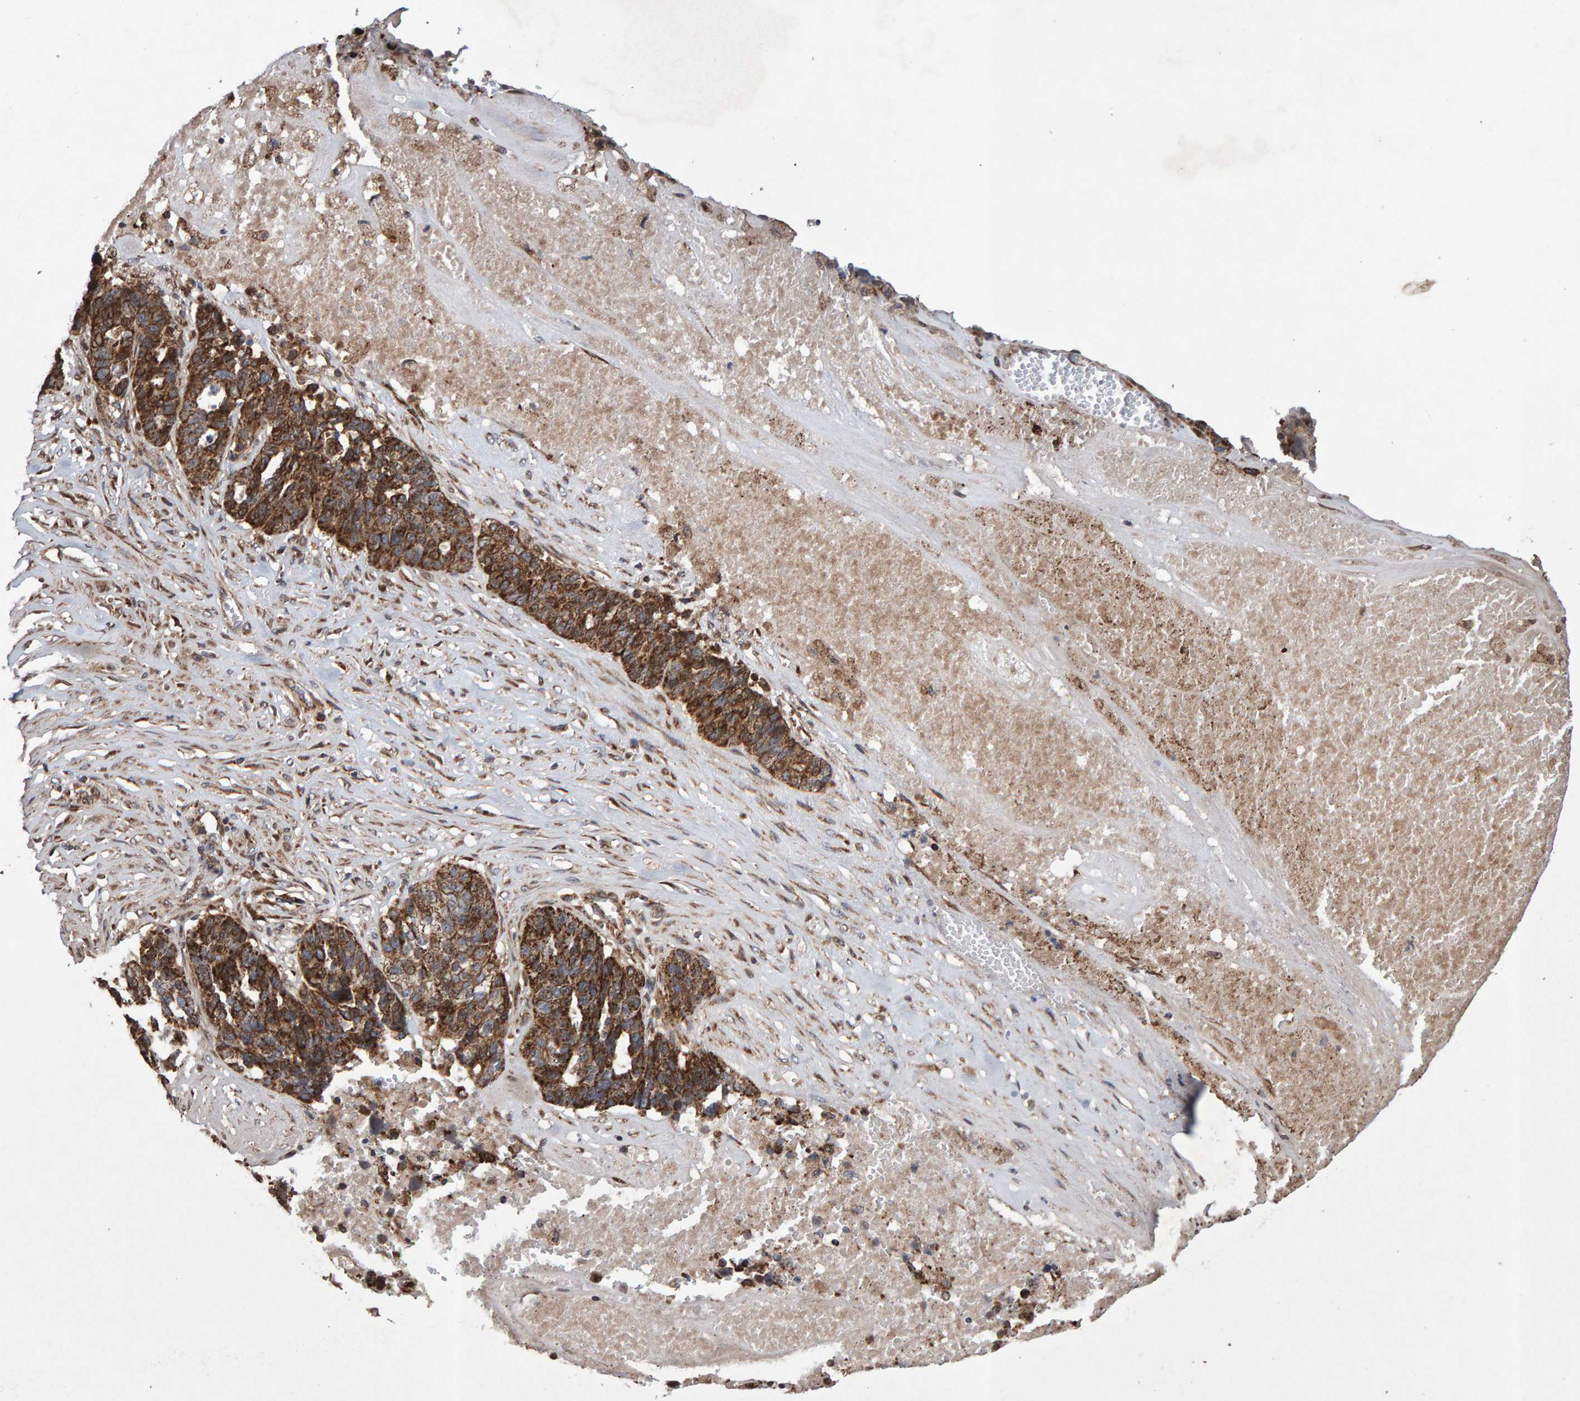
{"staining": {"intensity": "strong", "quantity": ">75%", "location": "cytoplasmic/membranous"}, "tissue": "ovarian cancer", "cell_type": "Tumor cells", "image_type": "cancer", "snomed": [{"axis": "morphology", "description": "Cystadenocarcinoma, serous, NOS"}, {"axis": "topography", "description": "Ovary"}], "caption": "Ovarian serous cystadenocarcinoma was stained to show a protein in brown. There is high levels of strong cytoplasmic/membranous expression in about >75% of tumor cells. The protein is stained brown, and the nuclei are stained in blue (DAB (3,3'-diaminobenzidine) IHC with brightfield microscopy, high magnification).", "gene": "PECR", "patient": {"sex": "female", "age": 59}}